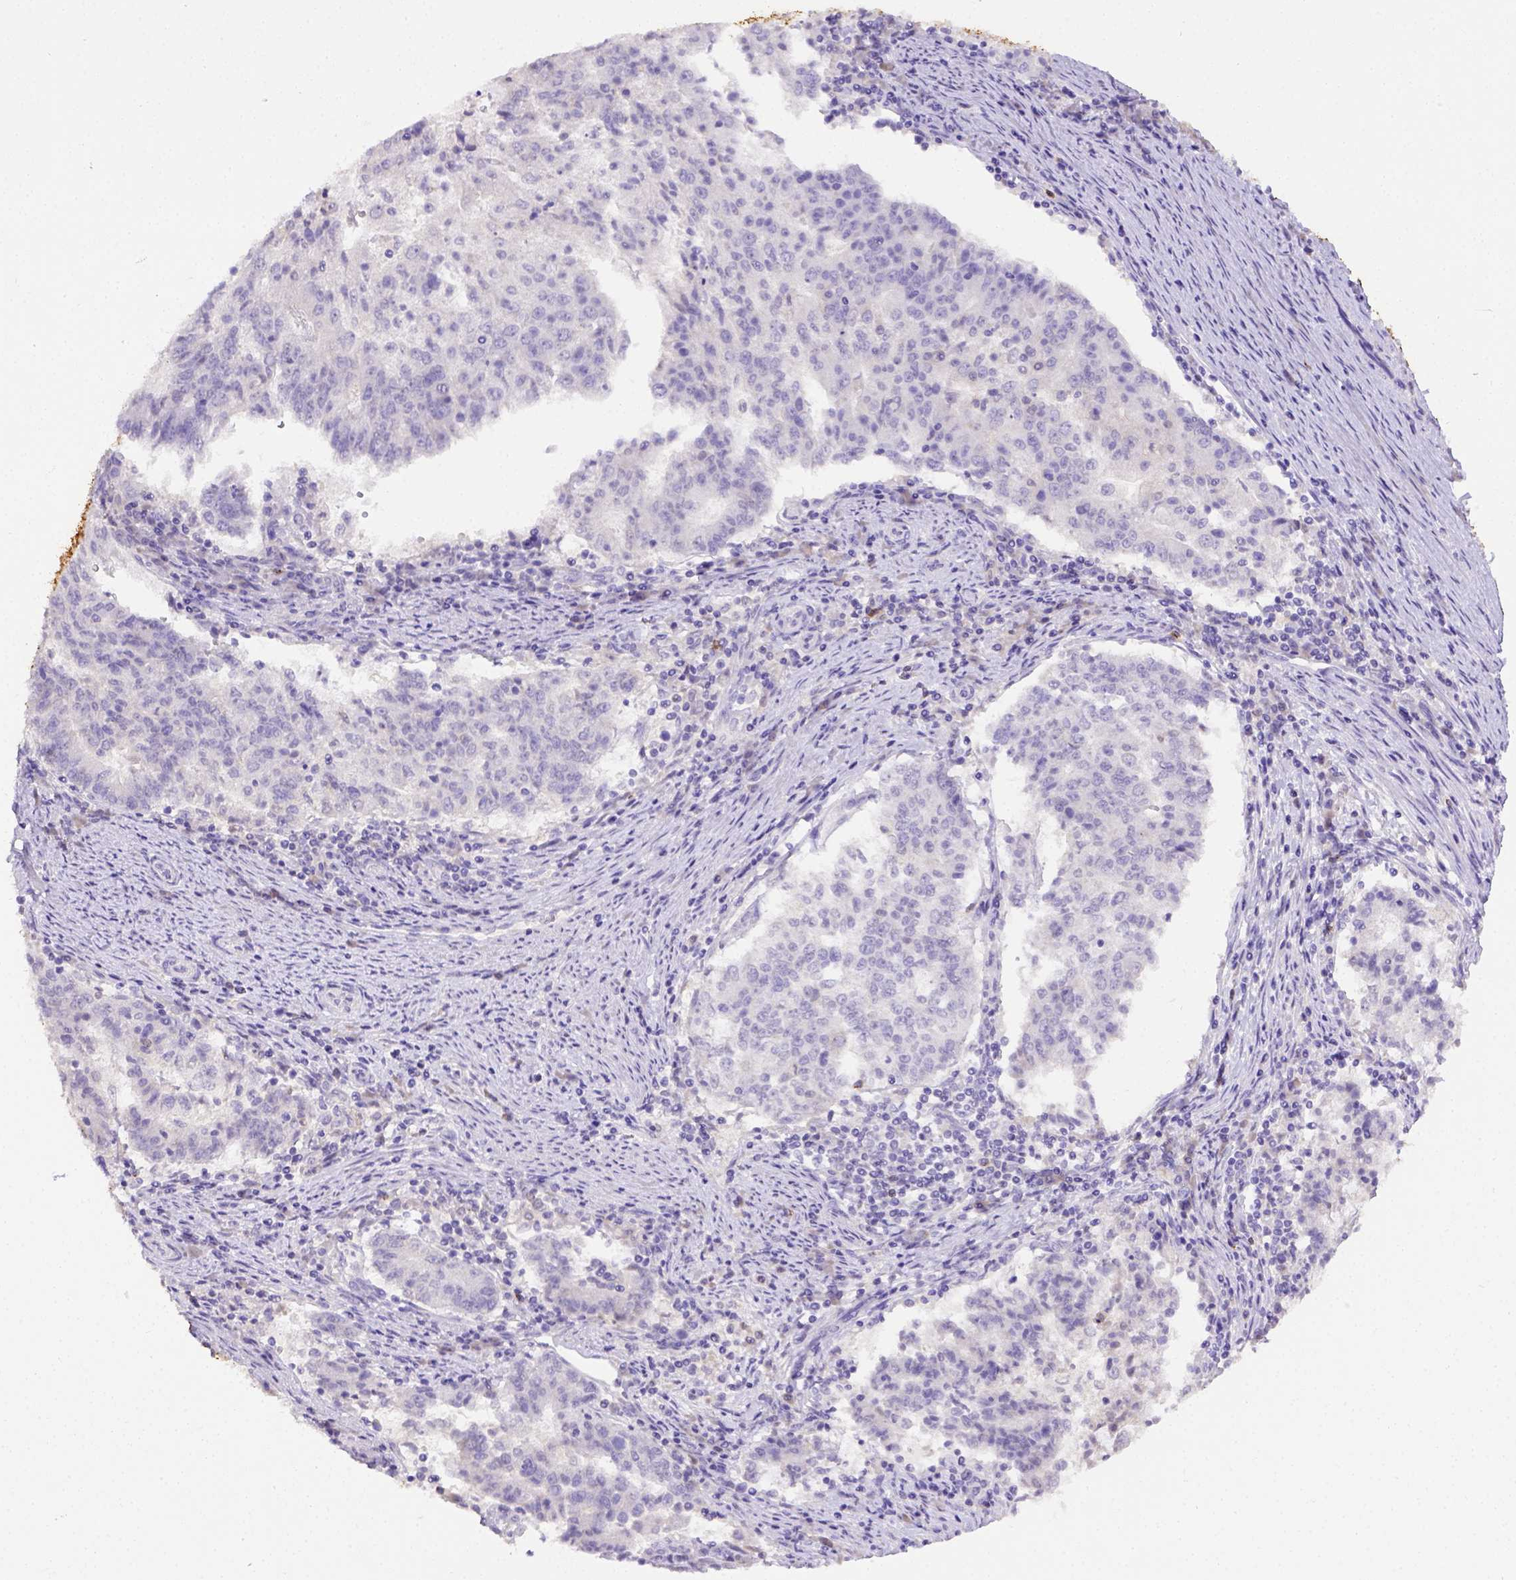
{"staining": {"intensity": "negative", "quantity": "none", "location": "none"}, "tissue": "endometrial cancer", "cell_type": "Tumor cells", "image_type": "cancer", "snomed": [{"axis": "morphology", "description": "Adenocarcinoma, NOS"}, {"axis": "topography", "description": "Endometrium"}], "caption": "Immunohistochemical staining of human endometrial adenocarcinoma exhibits no significant expression in tumor cells. (IHC, brightfield microscopy, high magnification).", "gene": "B3GAT1", "patient": {"sex": "female", "age": 82}}